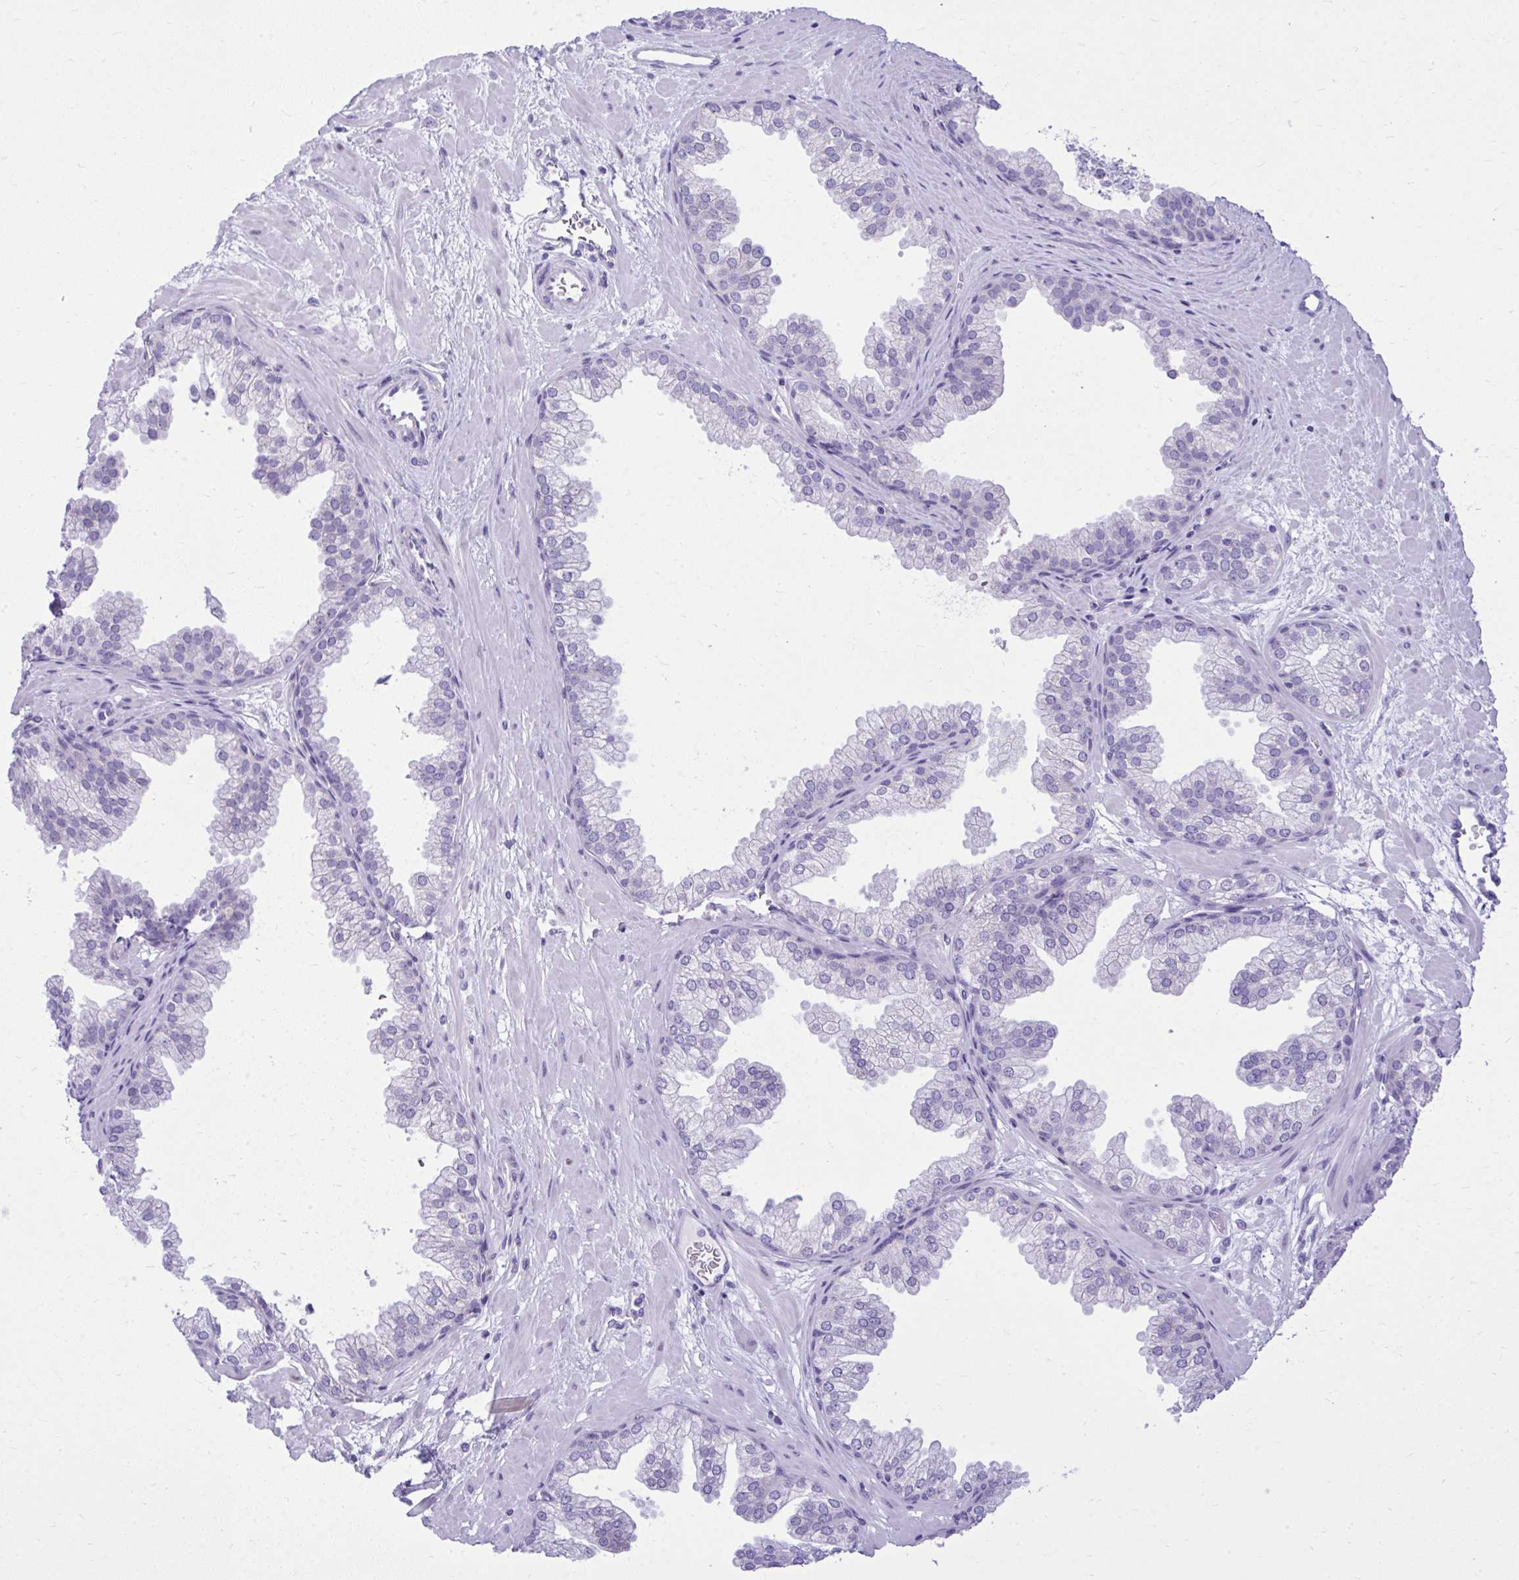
{"staining": {"intensity": "negative", "quantity": "none", "location": "none"}, "tissue": "prostate", "cell_type": "Glandular cells", "image_type": "normal", "snomed": [{"axis": "morphology", "description": "Normal tissue, NOS"}, {"axis": "topography", "description": "Prostate"}], "caption": "A histopathology image of prostate stained for a protein reveals no brown staining in glandular cells. (Stains: DAB immunohistochemistry (IHC) with hematoxylin counter stain, Microscopy: brightfield microscopy at high magnification).", "gene": "RALYL", "patient": {"sex": "male", "age": 37}}